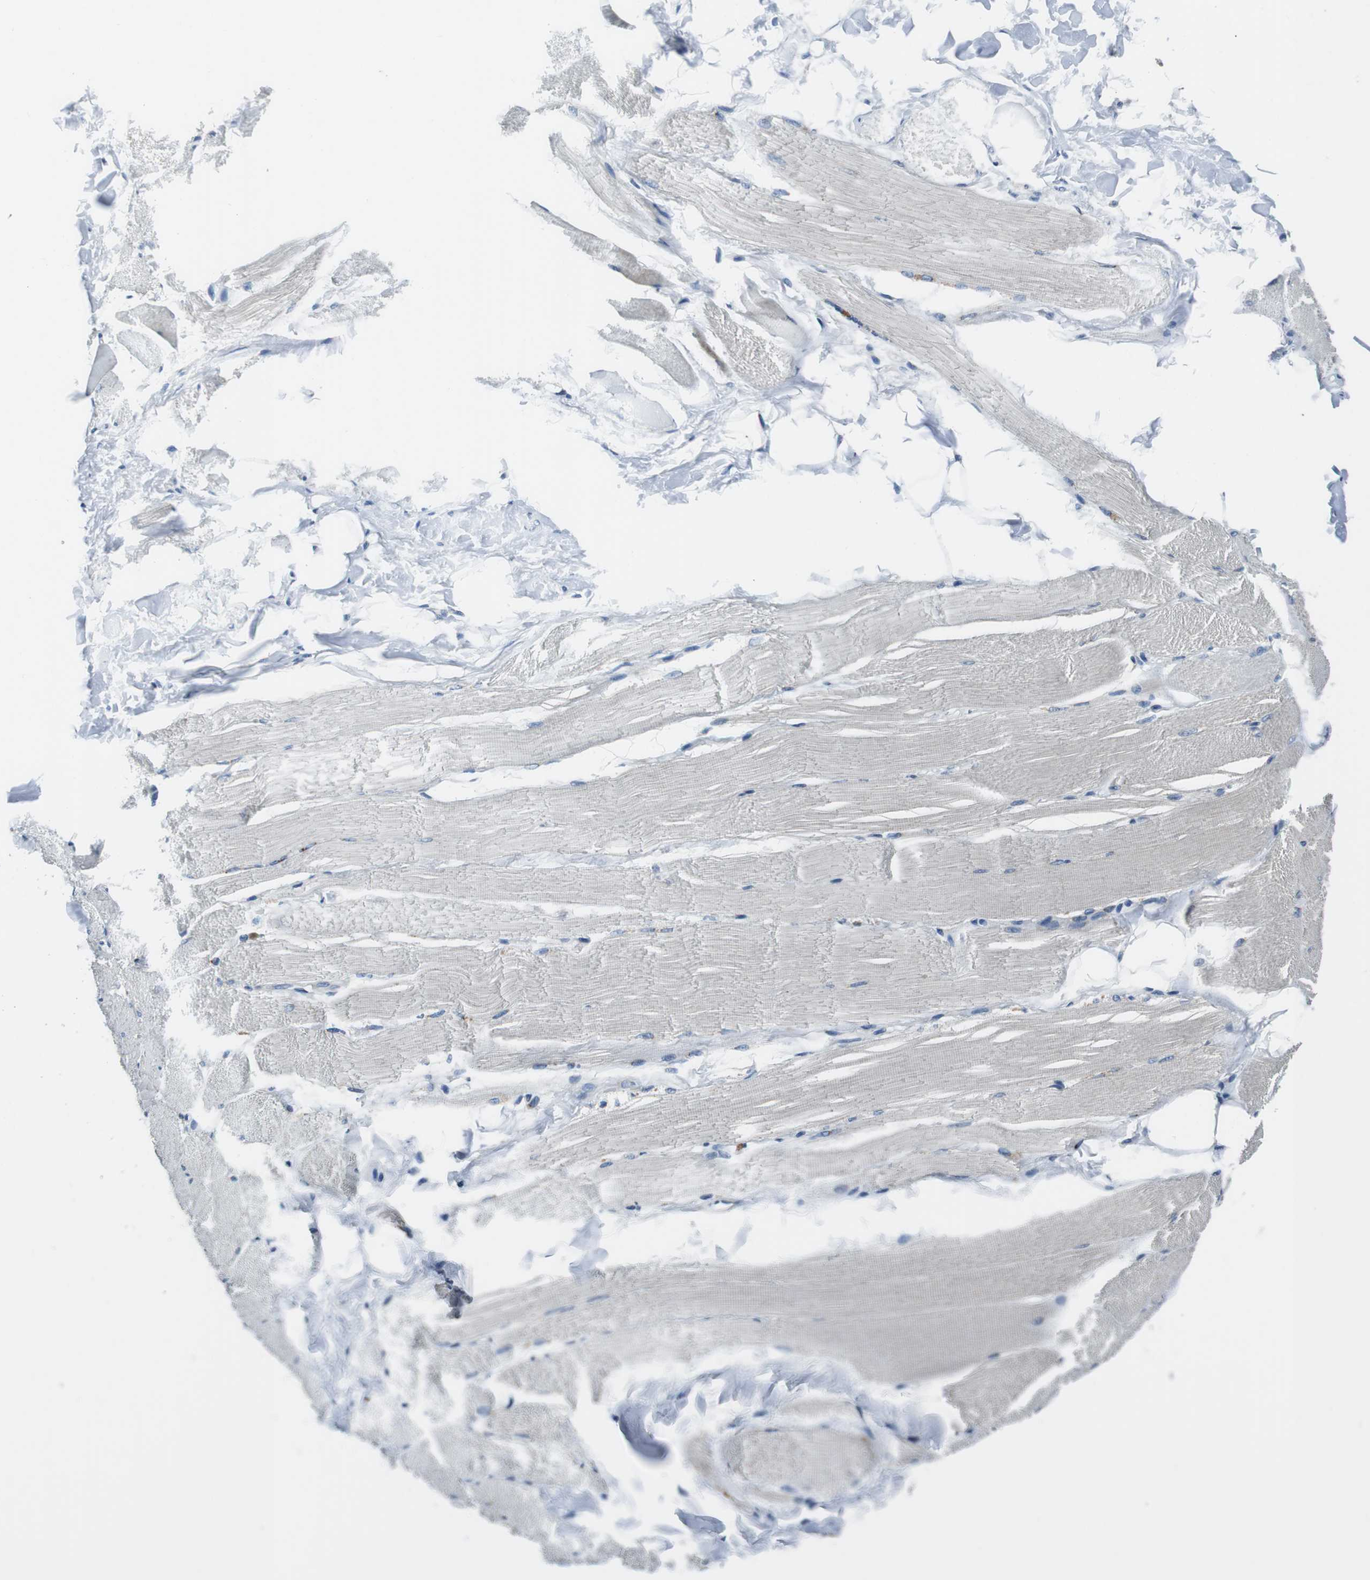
{"staining": {"intensity": "moderate", "quantity": "<25%", "location": "cytoplasmic/membranous"}, "tissue": "skeletal muscle", "cell_type": "Myocytes", "image_type": "normal", "snomed": [{"axis": "morphology", "description": "Normal tissue, NOS"}, {"axis": "topography", "description": "Skeletal muscle"}, {"axis": "topography", "description": "Peripheral nerve tissue"}], "caption": "Immunohistochemical staining of benign skeletal muscle shows low levels of moderate cytoplasmic/membranous staining in approximately <25% of myocytes.", "gene": "KCNJ5", "patient": {"sex": "female", "age": 84}}